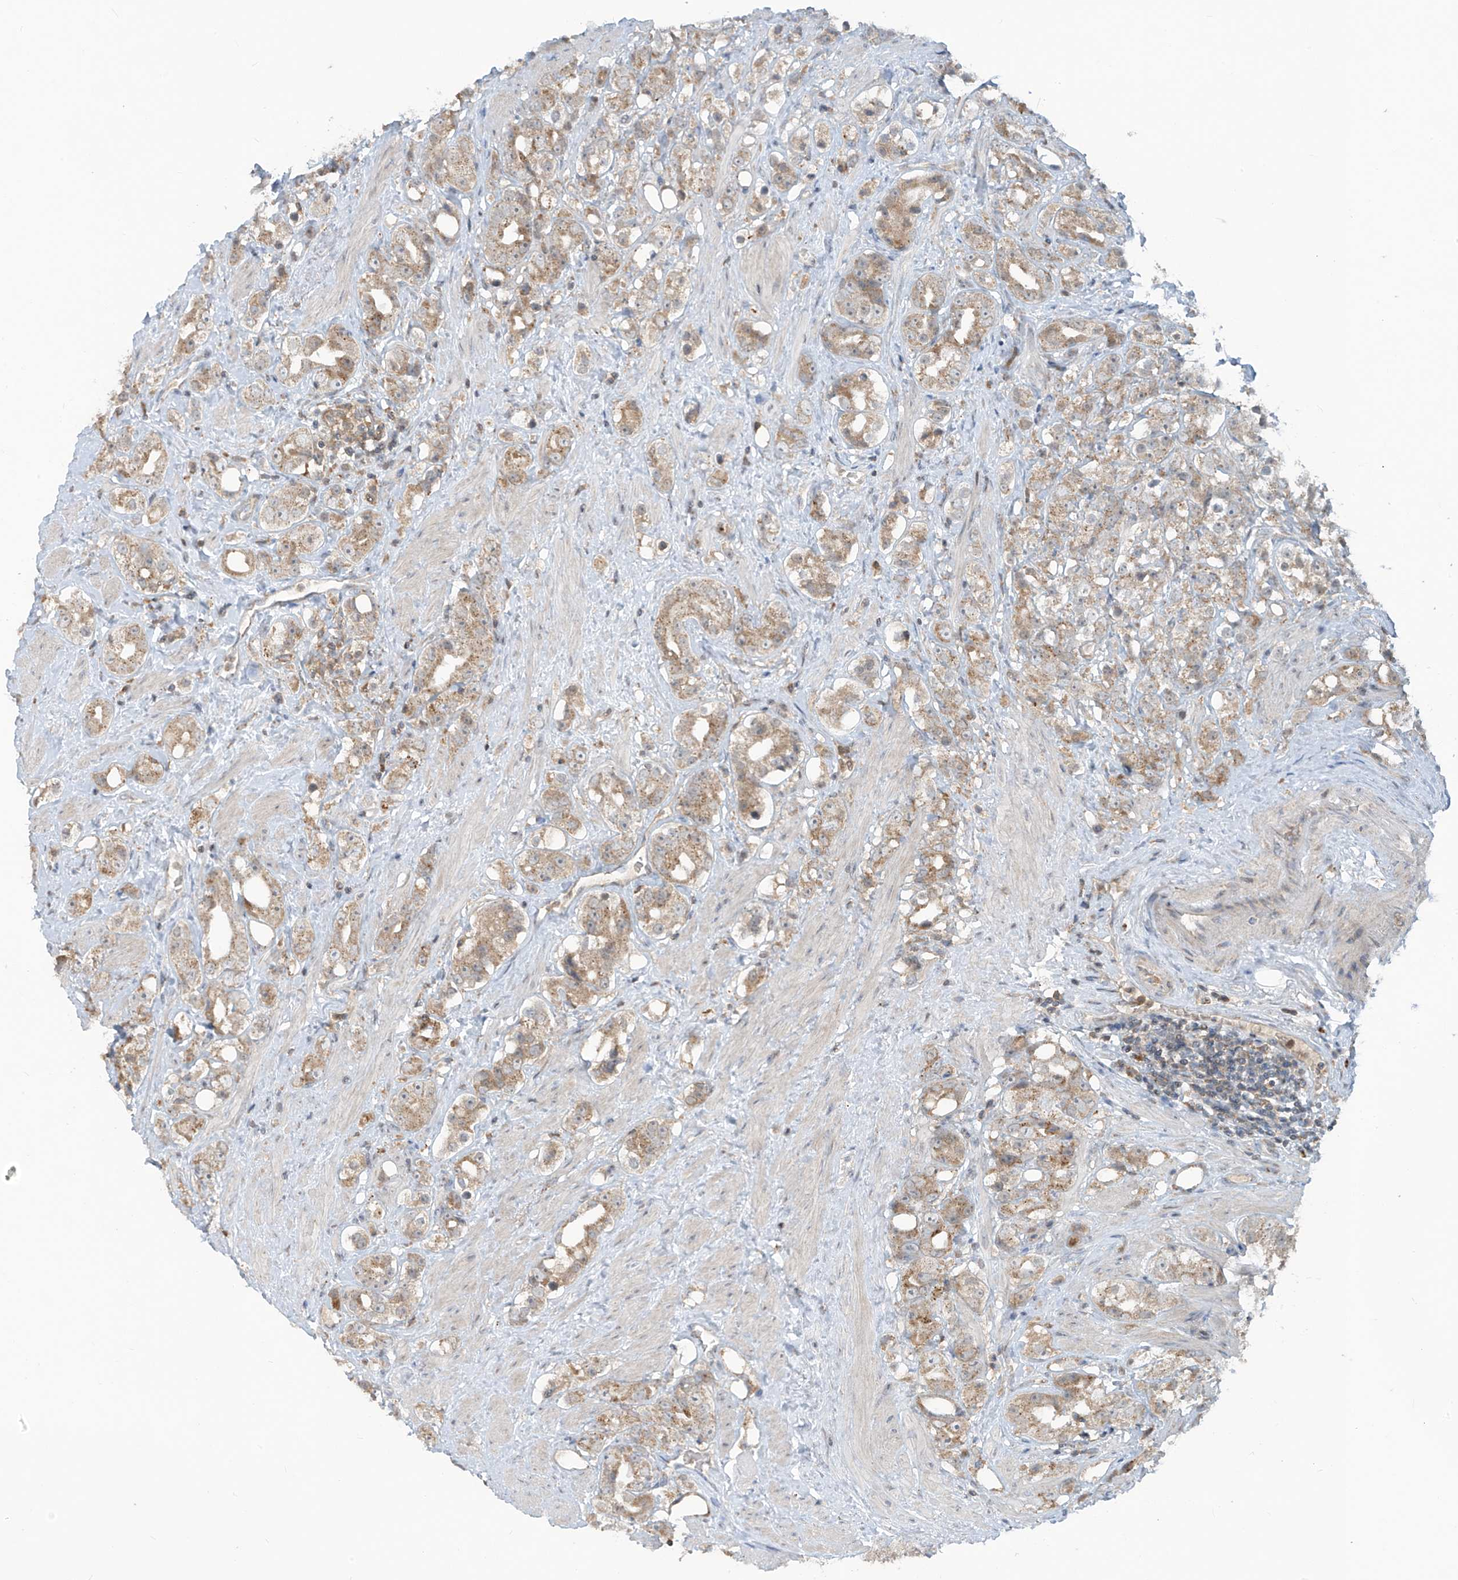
{"staining": {"intensity": "moderate", "quantity": ">75%", "location": "cytoplasmic/membranous"}, "tissue": "prostate cancer", "cell_type": "Tumor cells", "image_type": "cancer", "snomed": [{"axis": "morphology", "description": "Adenocarcinoma, NOS"}, {"axis": "topography", "description": "Prostate"}], "caption": "Immunohistochemical staining of human prostate adenocarcinoma displays medium levels of moderate cytoplasmic/membranous protein positivity in approximately >75% of tumor cells.", "gene": "PARVG", "patient": {"sex": "male", "age": 79}}